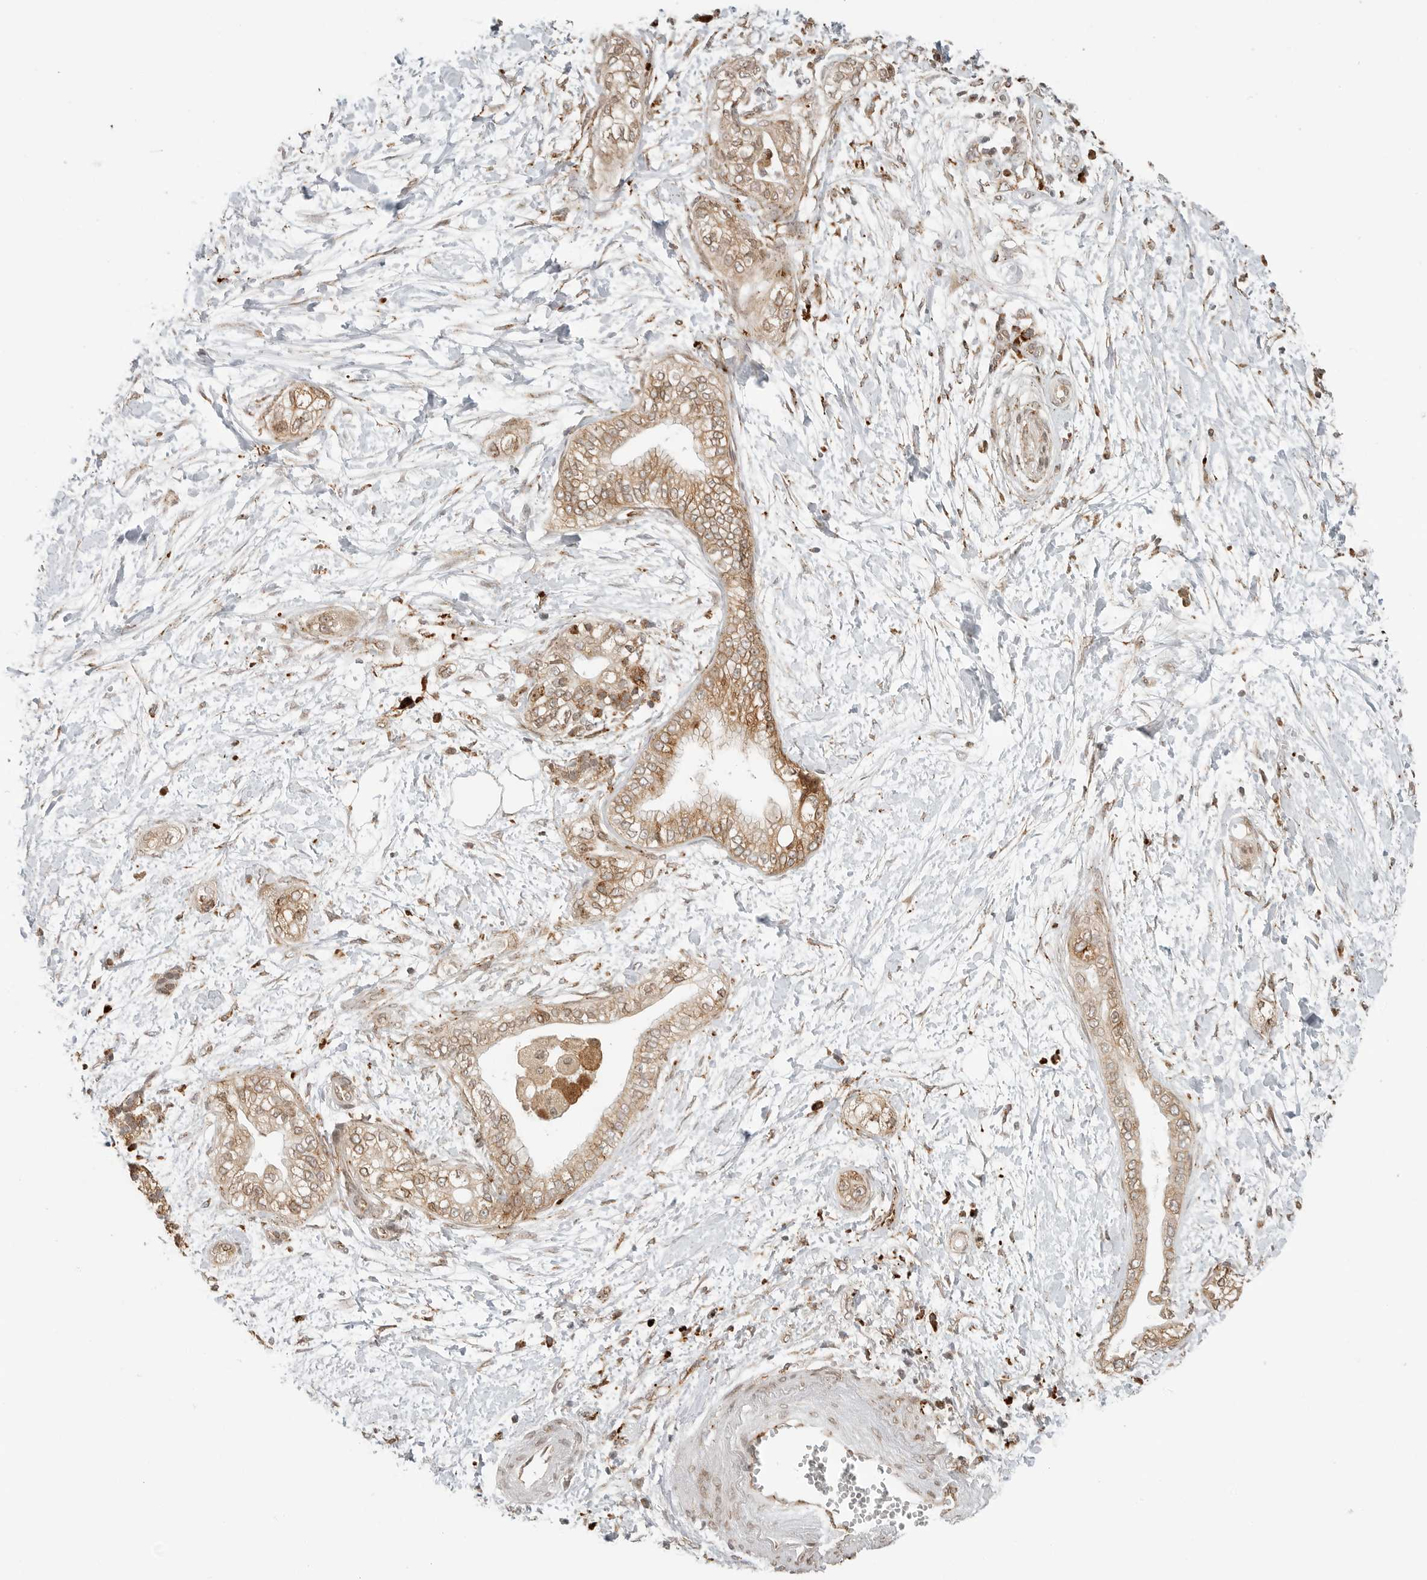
{"staining": {"intensity": "moderate", "quantity": ">75%", "location": "cytoplasmic/membranous,nuclear"}, "tissue": "pancreatic cancer", "cell_type": "Tumor cells", "image_type": "cancer", "snomed": [{"axis": "morphology", "description": "Adenocarcinoma, NOS"}, {"axis": "topography", "description": "Pancreas"}], "caption": "This image displays IHC staining of pancreatic cancer, with medium moderate cytoplasmic/membranous and nuclear positivity in approximately >75% of tumor cells.", "gene": "IDUA", "patient": {"sex": "male", "age": 68}}